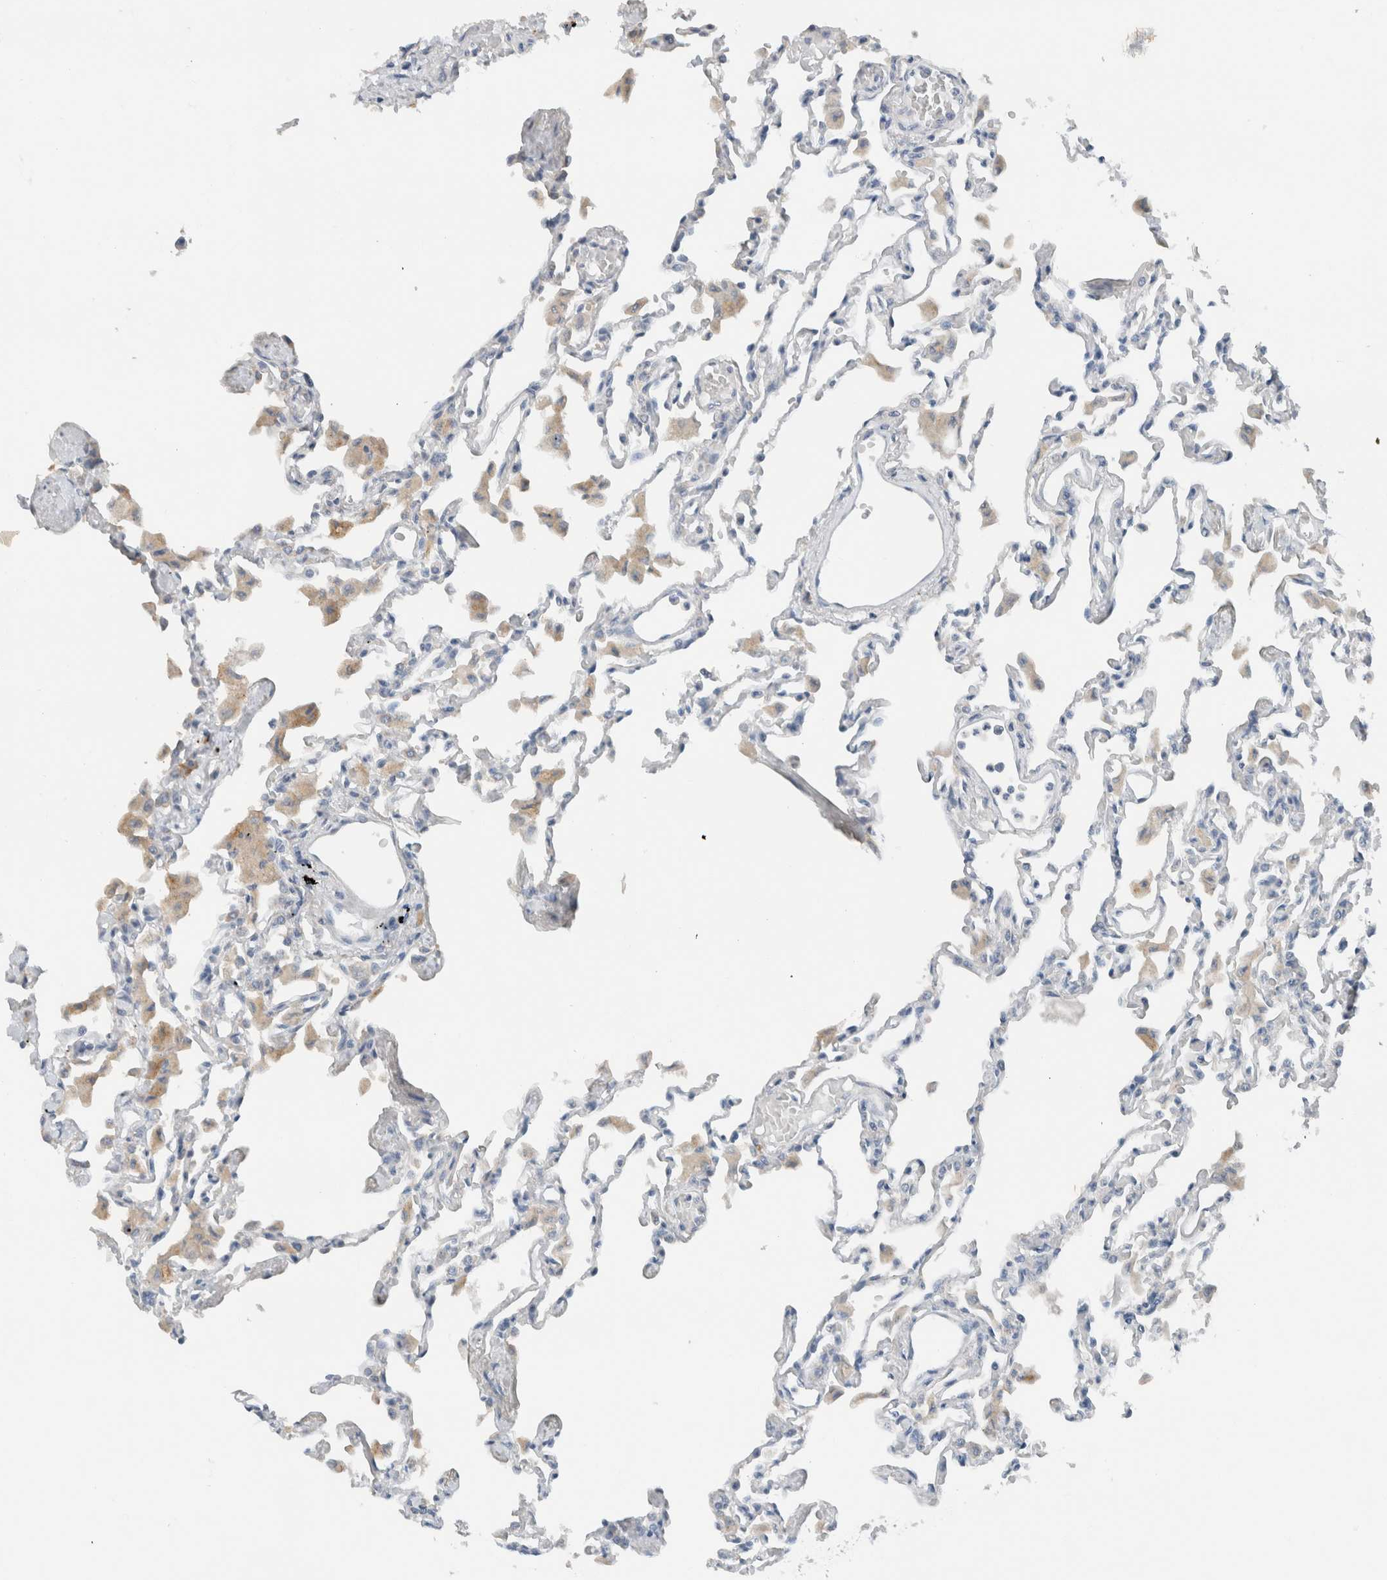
{"staining": {"intensity": "negative", "quantity": "none", "location": "none"}, "tissue": "lung", "cell_type": "Alveolar cells", "image_type": "normal", "snomed": [{"axis": "morphology", "description": "Normal tissue, NOS"}, {"axis": "topography", "description": "Bronchus"}, {"axis": "topography", "description": "Lung"}], "caption": "DAB (3,3'-diaminobenzidine) immunohistochemical staining of unremarkable human lung shows no significant positivity in alveolar cells. (DAB (3,3'-diaminobenzidine) immunohistochemistry (IHC) visualized using brightfield microscopy, high magnification).", "gene": "DUOX1", "patient": {"sex": "female", "age": 49}}